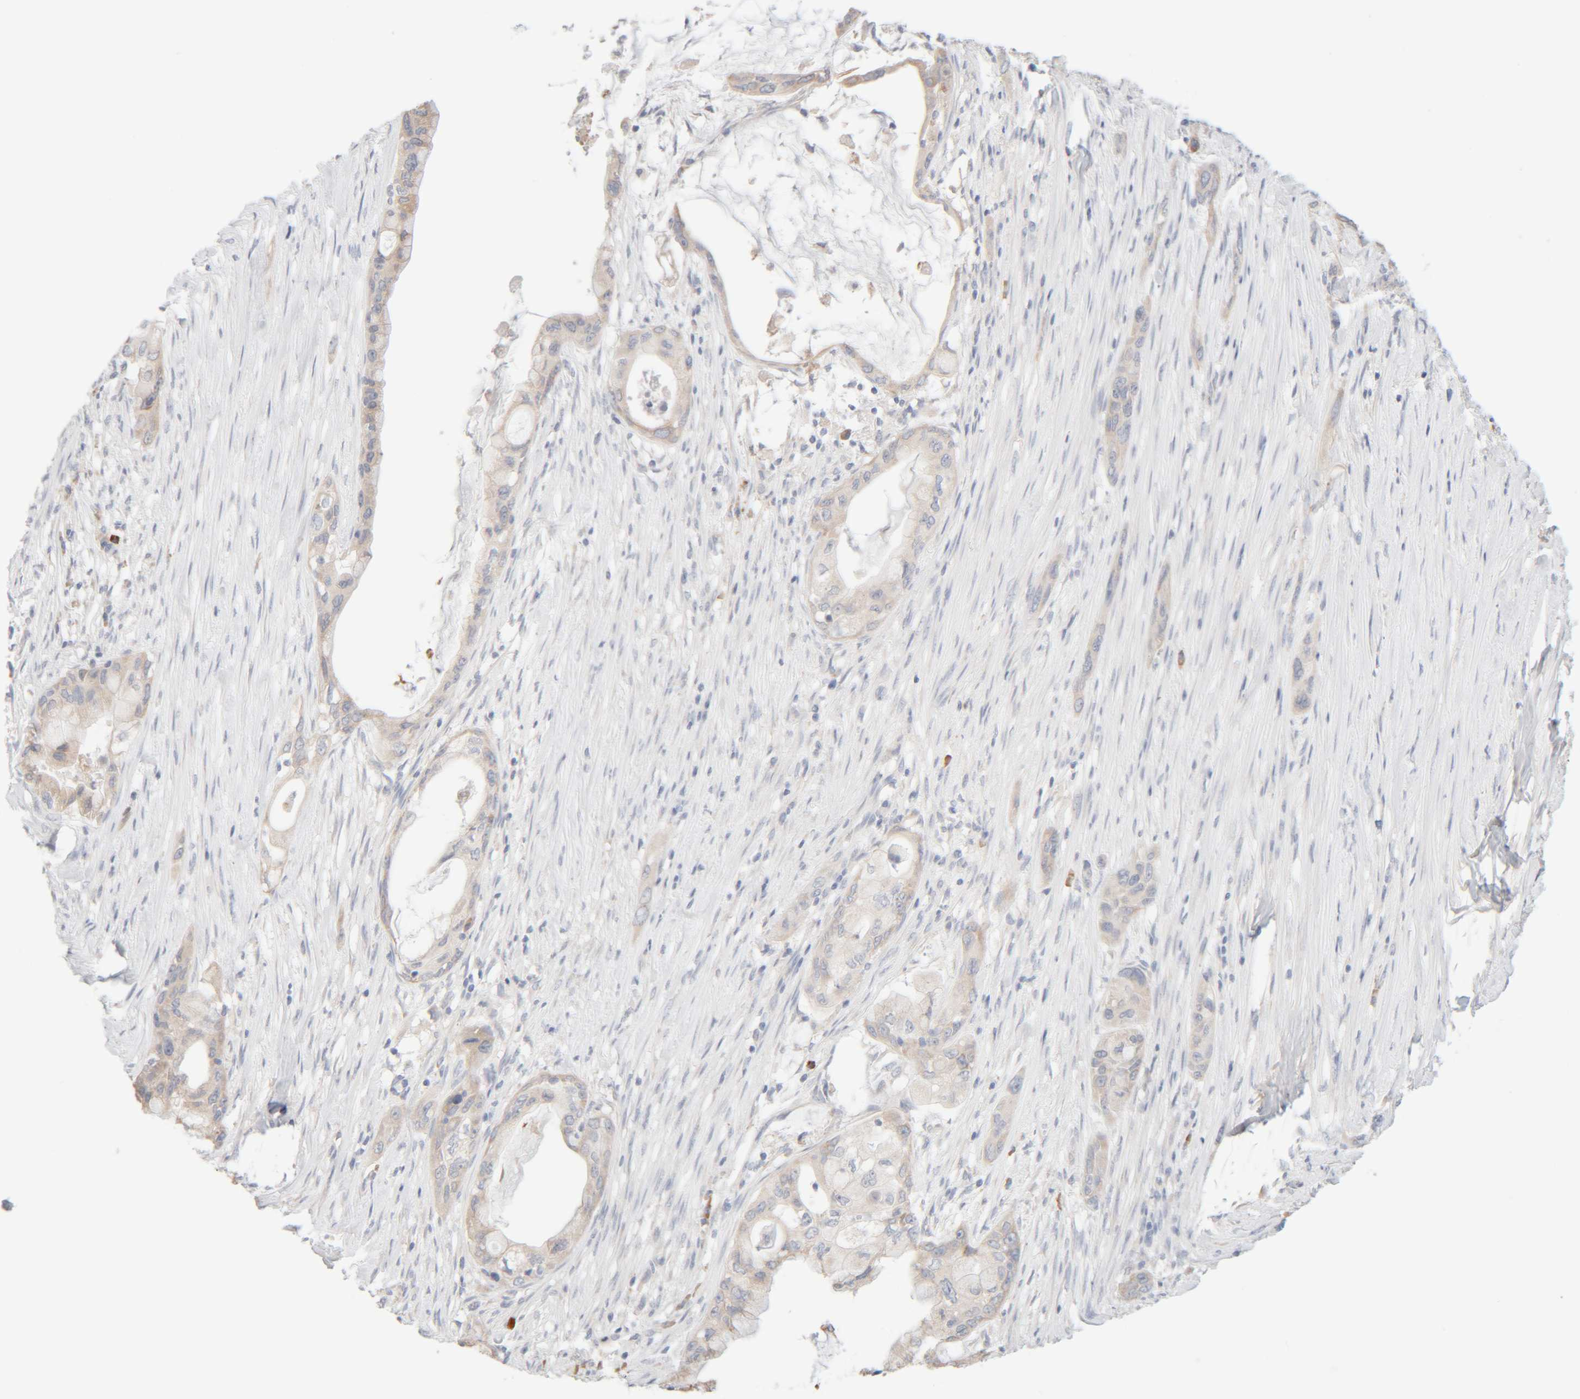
{"staining": {"intensity": "weak", "quantity": "<25%", "location": "cytoplasmic/membranous"}, "tissue": "pancreatic cancer", "cell_type": "Tumor cells", "image_type": "cancer", "snomed": [{"axis": "morphology", "description": "Adenocarcinoma, NOS"}, {"axis": "topography", "description": "Pancreas"}], "caption": "DAB (3,3'-diaminobenzidine) immunohistochemical staining of human pancreatic cancer (adenocarcinoma) reveals no significant expression in tumor cells. (Immunohistochemistry, brightfield microscopy, high magnification).", "gene": "RIDA", "patient": {"sex": "male", "age": 53}}